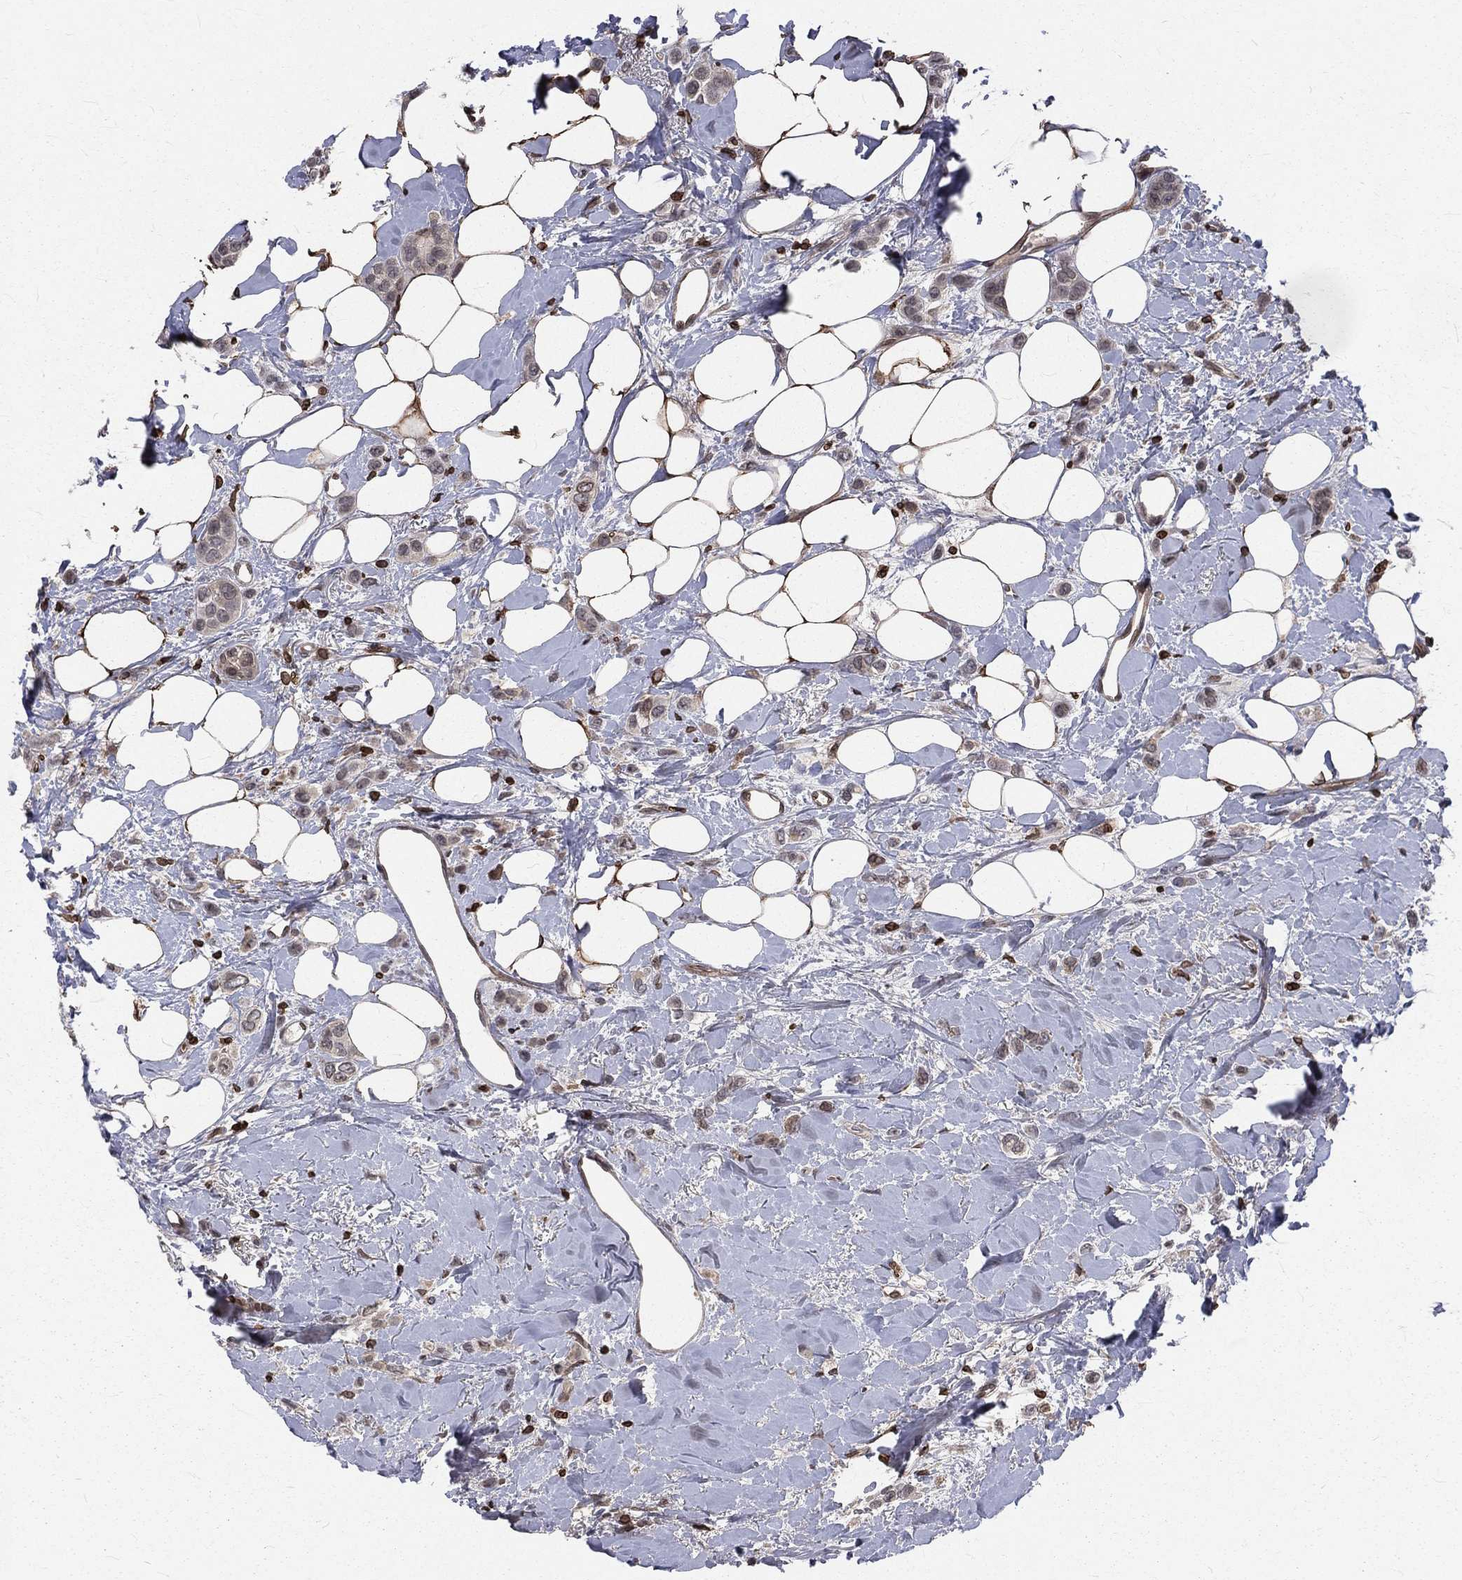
{"staining": {"intensity": "negative", "quantity": "none", "location": "none"}, "tissue": "breast cancer", "cell_type": "Tumor cells", "image_type": "cancer", "snomed": [{"axis": "morphology", "description": "Lobular carcinoma"}, {"axis": "topography", "description": "Breast"}], "caption": "An IHC image of breast cancer (lobular carcinoma) is shown. There is no staining in tumor cells of breast cancer (lobular carcinoma).", "gene": "LBR", "patient": {"sex": "female", "age": 66}}